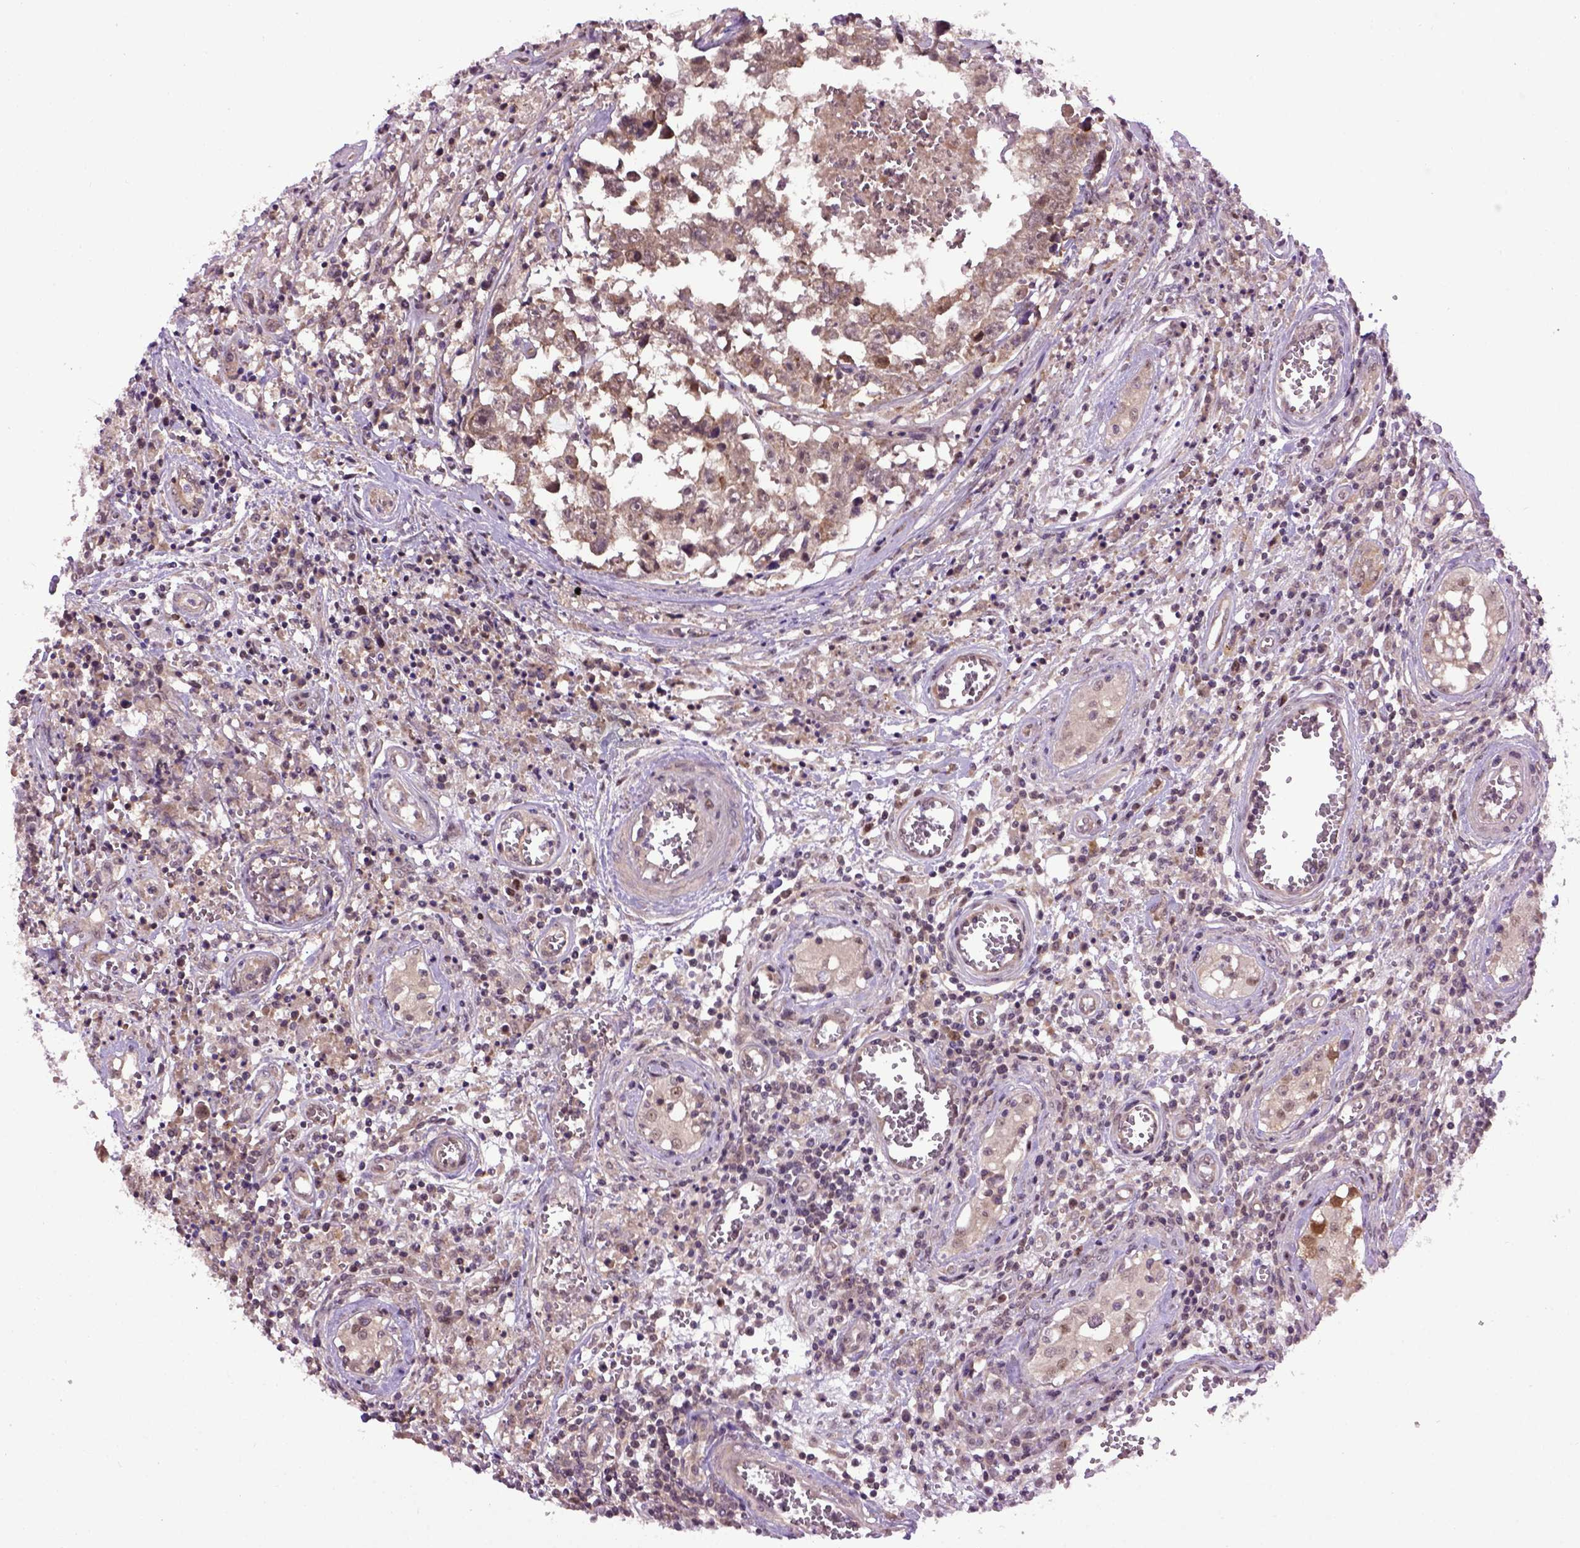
{"staining": {"intensity": "moderate", "quantity": ">75%", "location": "cytoplasmic/membranous"}, "tissue": "testis cancer", "cell_type": "Tumor cells", "image_type": "cancer", "snomed": [{"axis": "morphology", "description": "Carcinoma, Embryonal, NOS"}, {"axis": "topography", "description": "Testis"}], "caption": "An immunohistochemistry photomicrograph of tumor tissue is shown. Protein staining in brown labels moderate cytoplasmic/membranous positivity in embryonal carcinoma (testis) within tumor cells.", "gene": "WDR48", "patient": {"sex": "male", "age": 36}}